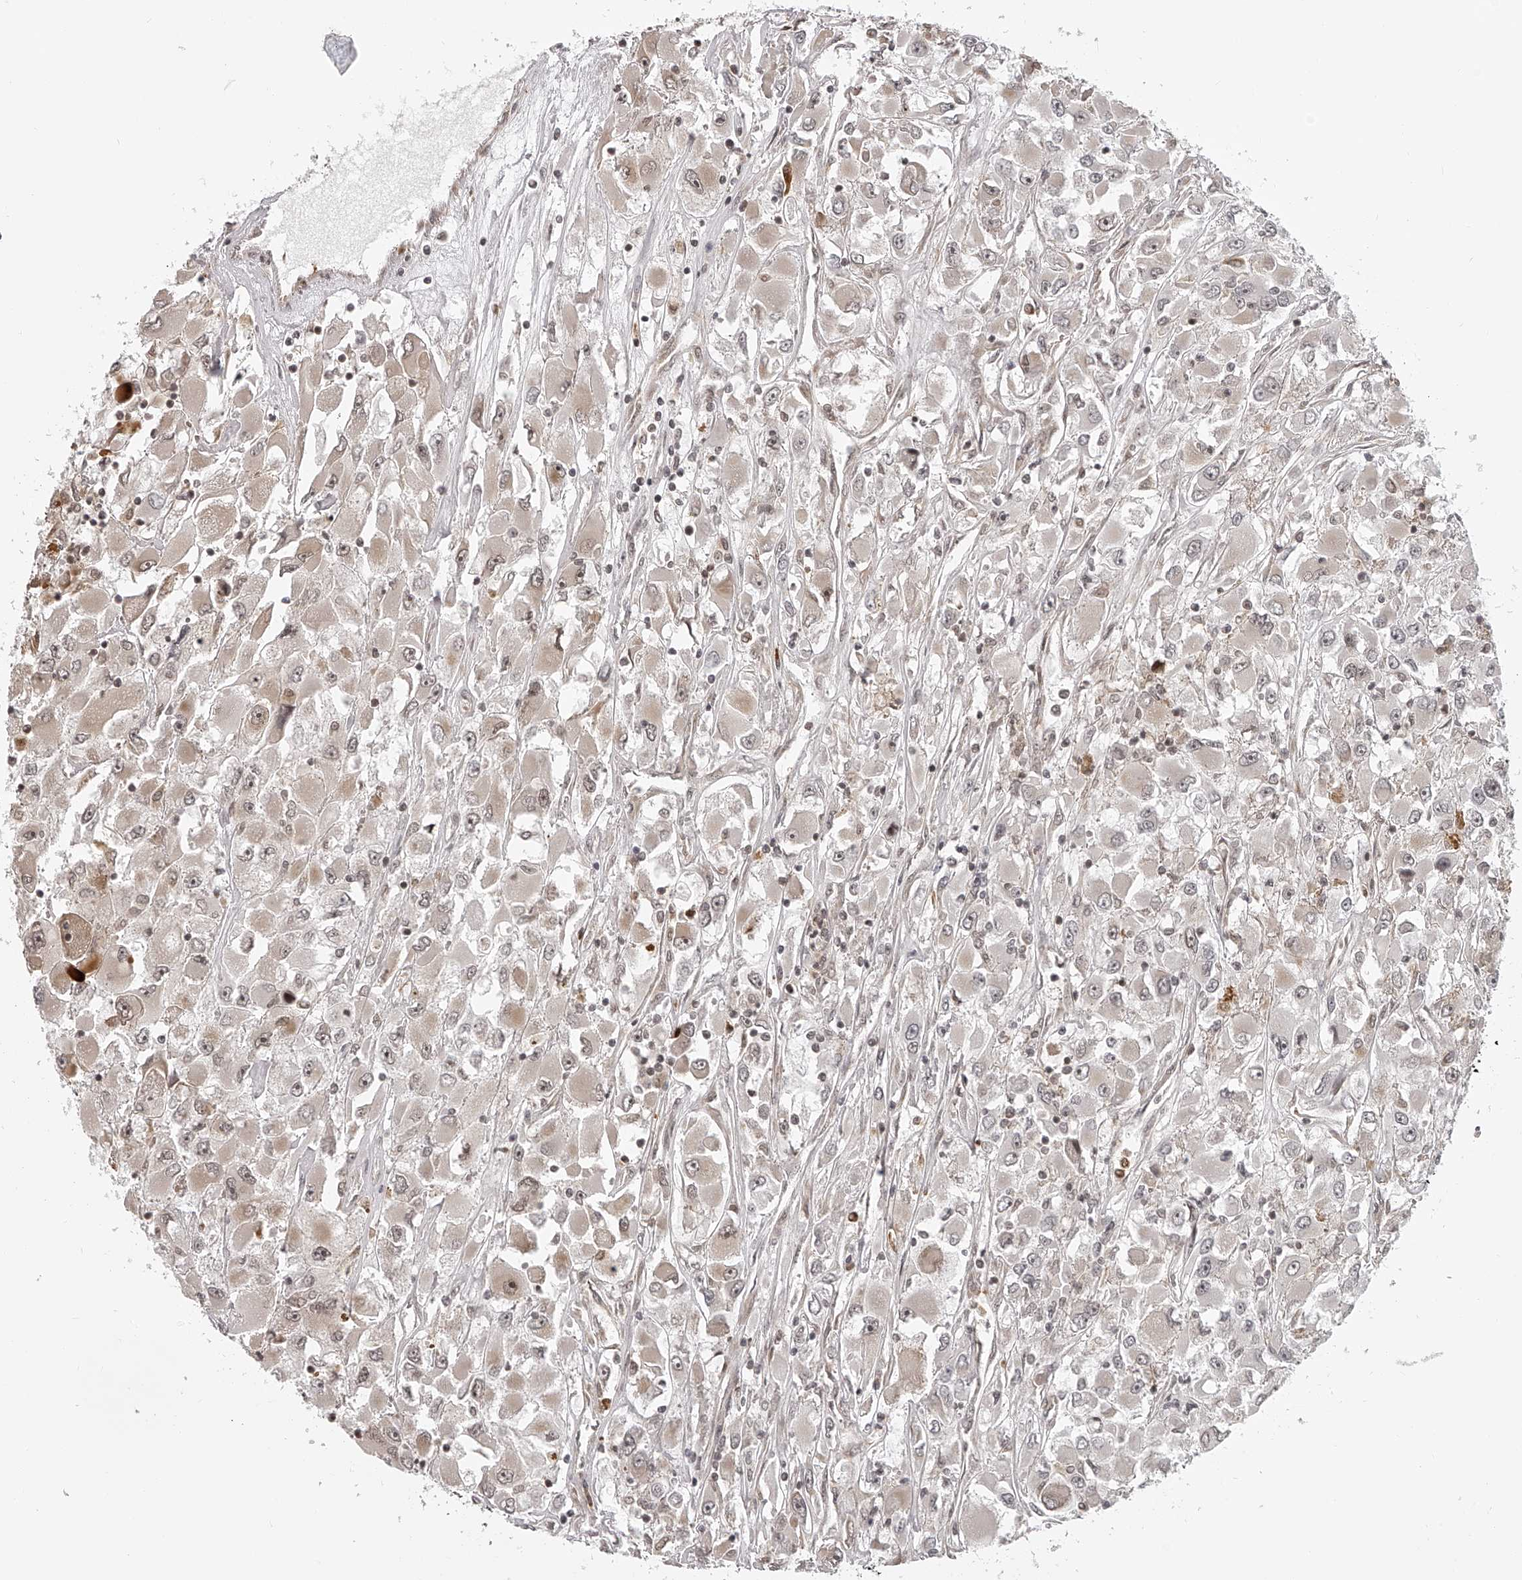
{"staining": {"intensity": "weak", "quantity": "<25%", "location": "cytoplasmic/membranous"}, "tissue": "renal cancer", "cell_type": "Tumor cells", "image_type": "cancer", "snomed": [{"axis": "morphology", "description": "Adenocarcinoma, NOS"}, {"axis": "topography", "description": "Kidney"}], "caption": "A photomicrograph of human renal cancer (adenocarcinoma) is negative for staining in tumor cells. The staining was performed using DAB to visualize the protein expression in brown, while the nuclei were stained in blue with hematoxylin (Magnification: 20x).", "gene": "ODF2L", "patient": {"sex": "female", "age": 52}}